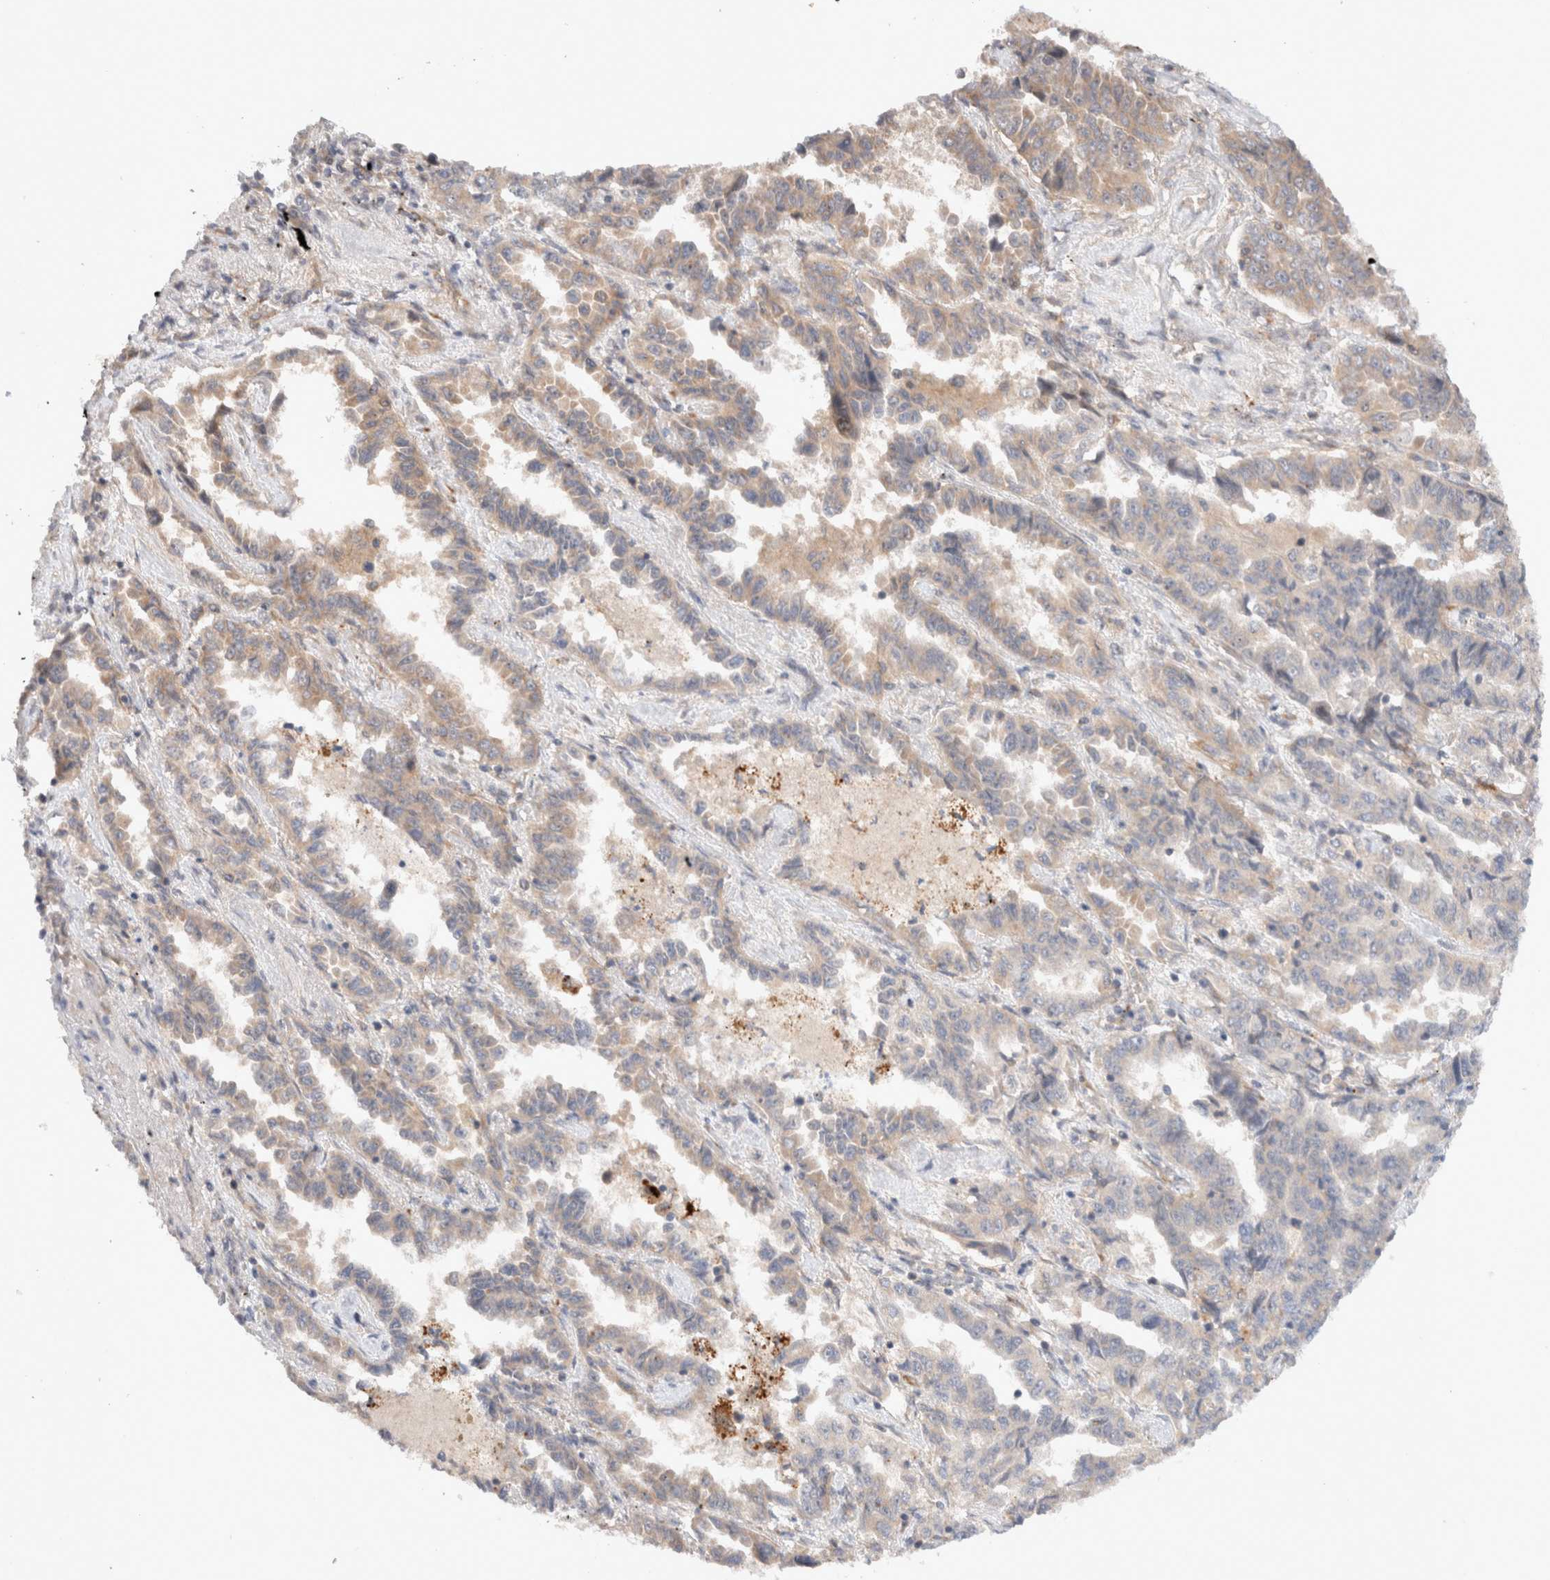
{"staining": {"intensity": "weak", "quantity": "25%-75%", "location": "cytoplasmic/membranous"}, "tissue": "lung cancer", "cell_type": "Tumor cells", "image_type": "cancer", "snomed": [{"axis": "morphology", "description": "Adenocarcinoma, NOS"}, {"axis": "topography", "description": "Lung"}], "caption": "Immunohistochemistry of human adenocarcinoma (lung) exhibits low levels of weak cytoplasmic/membranous expression in about 25%-75% of tumor cells.", "gene": "KLHL20", "patient": {"sex": "female", "age": 51}}